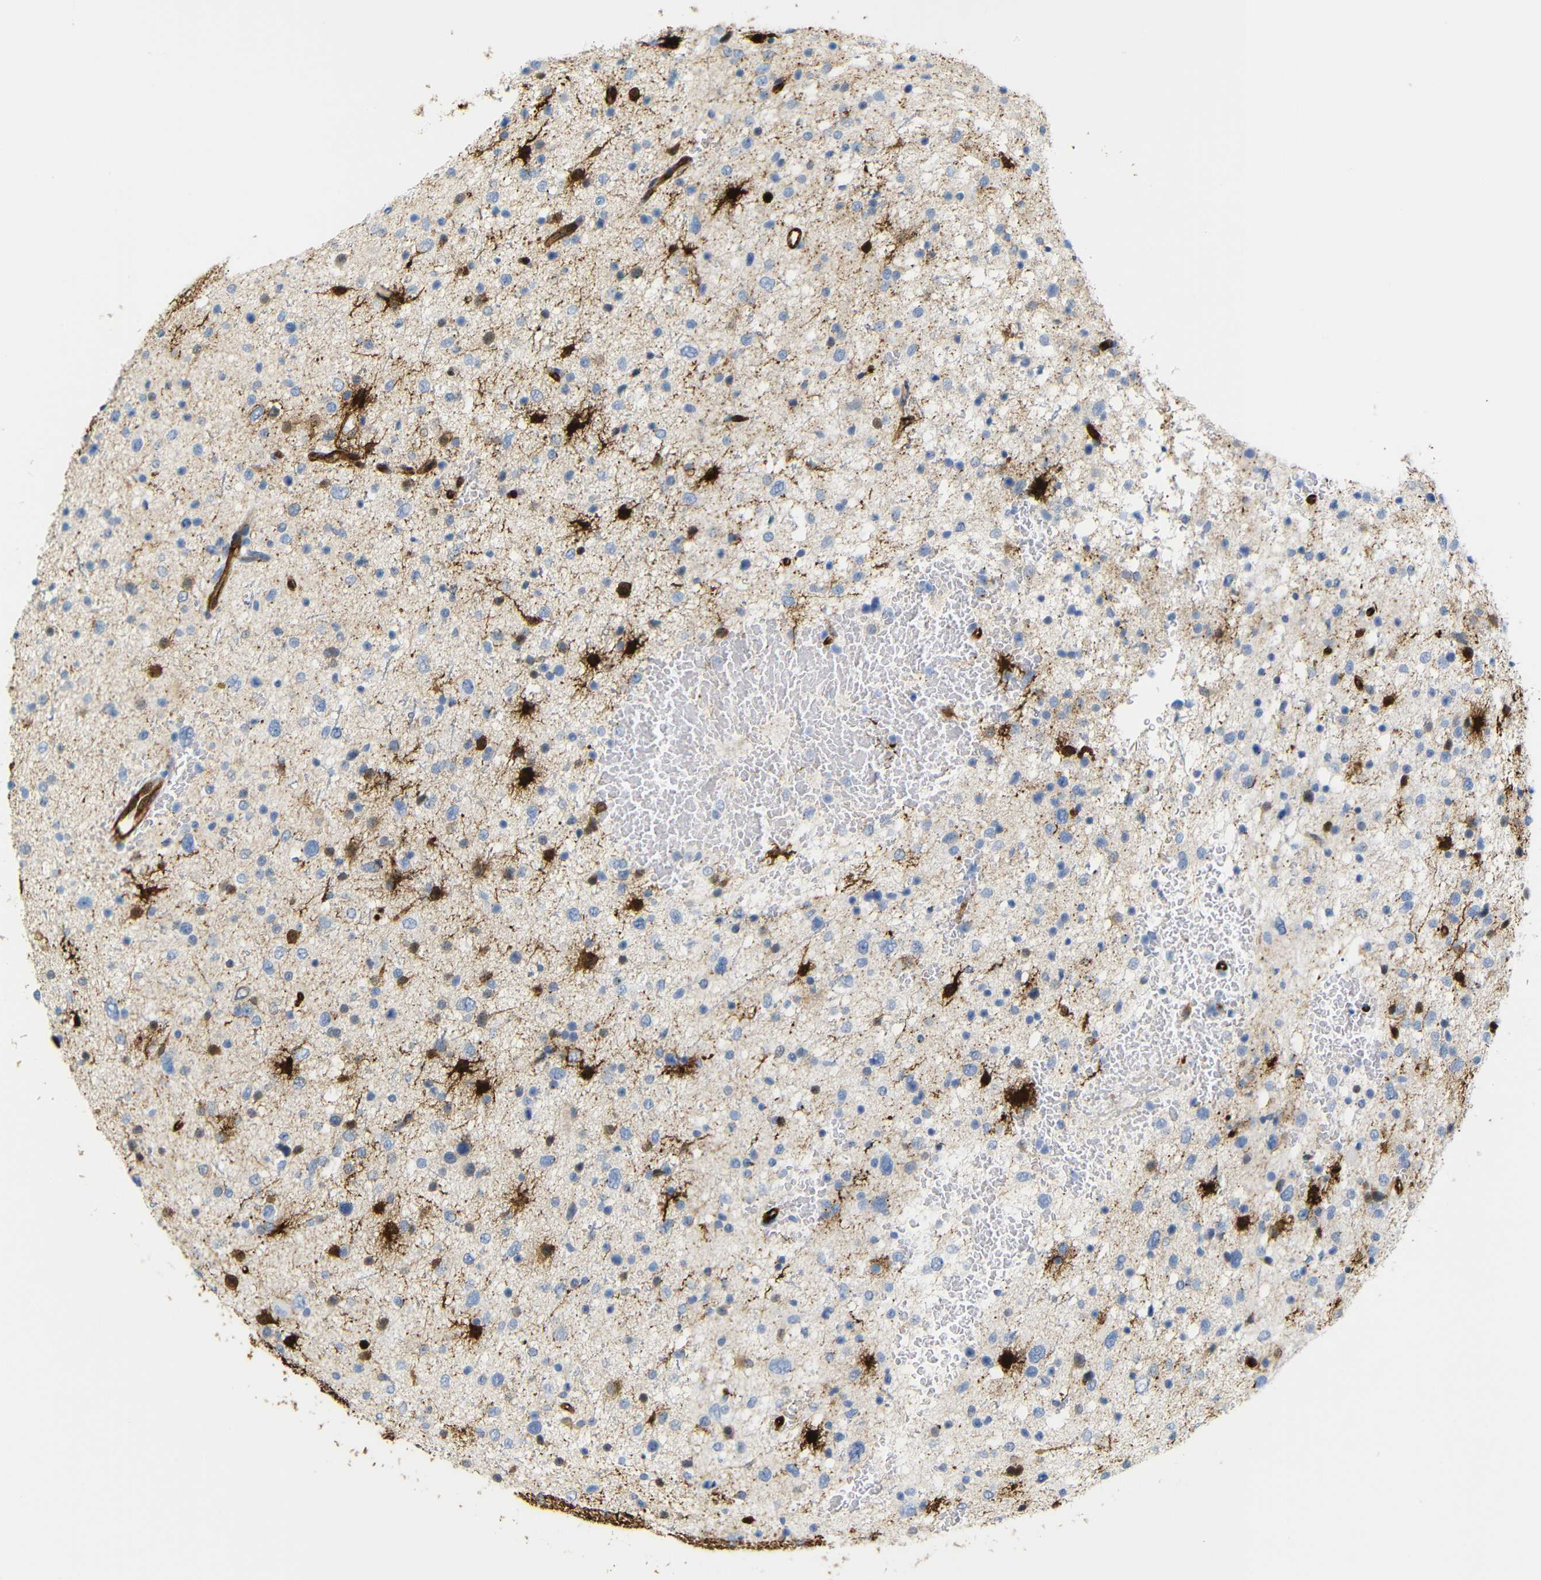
{"staining": {"intensity": "negative", "quantity": "none", "location": "none"}, "tissue": "glioma", "cell_type": "Tumor cells", "image_type": "cancer", "snomed": [{"axis": "morphology", "description": "Glioma, malignant, Low grade"}, {"axis": "topography", "description": "Brain"}], "caption": "A high-resolution histopathology image shows immunohistochemistry (IHC) staining of malignant glioma (low-grade), which displays no significant expression in tumor cells. (Stains: DAB IHC with hematoxylin counter stain, Microscopy: brightfield microscopy at high magnification).", "gene": "MT1A", "patient": {"sex": "female", "age": 37}}